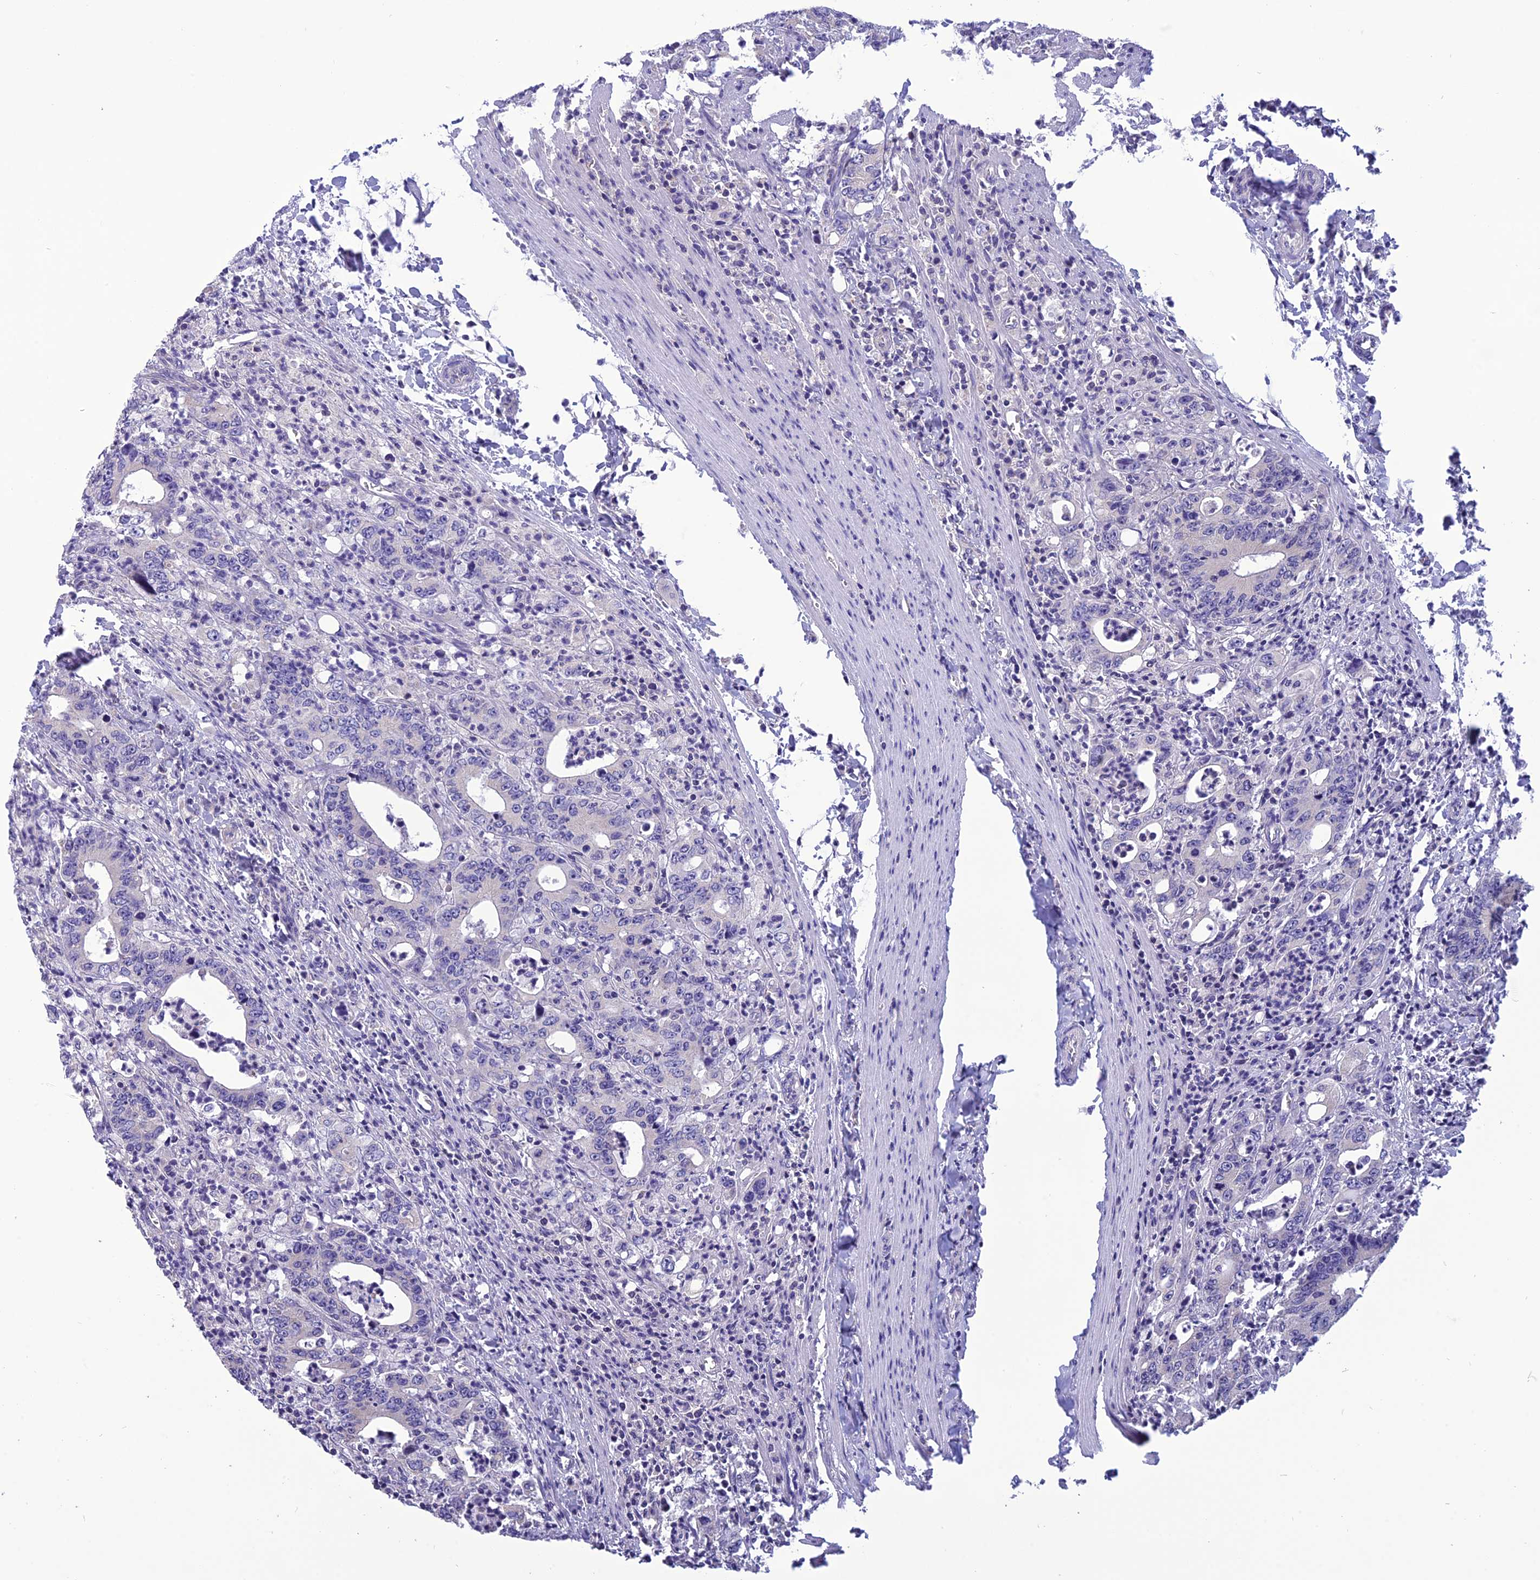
{"staining": {"intensity": "negative", "quantity": "none", "location": "none"}, "tissue": "colorectal cancer", "cell_type": "Tumor cells", "image_type": "cancer", "snomed": [{"axis": "morphology", "description": "Adenocarcinoma, NOS"}, {"axis": "topography", "description": "Colon"}], "caption": "This is an immunohistochemistry (IHC) photomicrograph of colorectal cancer. There is no expression in tumor cells.", "gene": "PSMF1", "patient": {"sex": "female", "age": 75}}